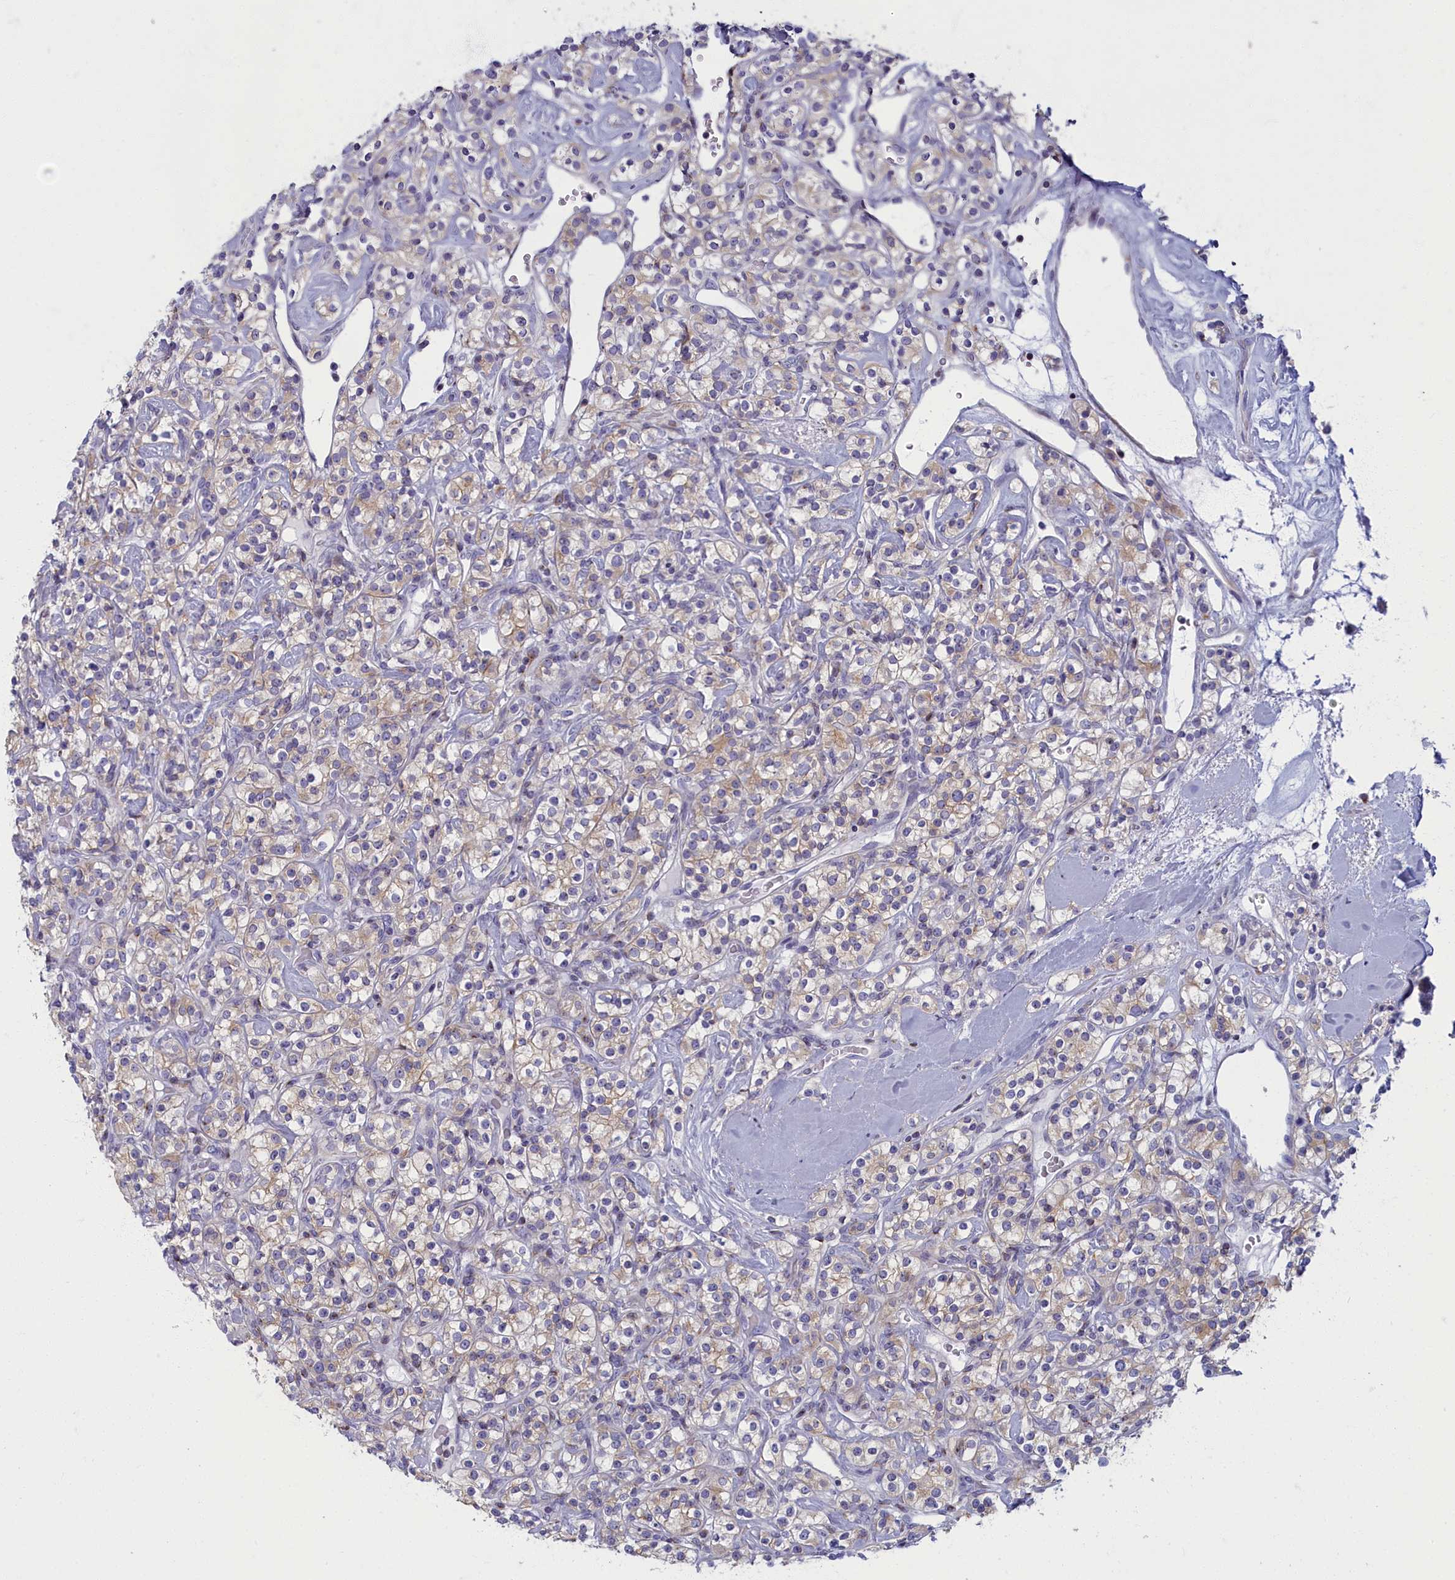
{"staining": {"intensity": "weak", "quantity": "25%-75%", "location": "cytoplasmic/membranous"}, "tissue": "renal cancer", "cell_type": "Tumor cells", "image_type": "cancer", "snomed": [{"axis": "morphology", "description": "Adenocarcinoma, NOS"}, {"axis": "topography", "description": "Kidney"}], "caption": "The image demonstrates a brown stain indicating the presence of a protein in the cytoplasmic/membranous of tumor cells in renal cancer (adenocarcinoma).", "gene": "NOL10", "patient": {"sex": "male", "age": 77}}